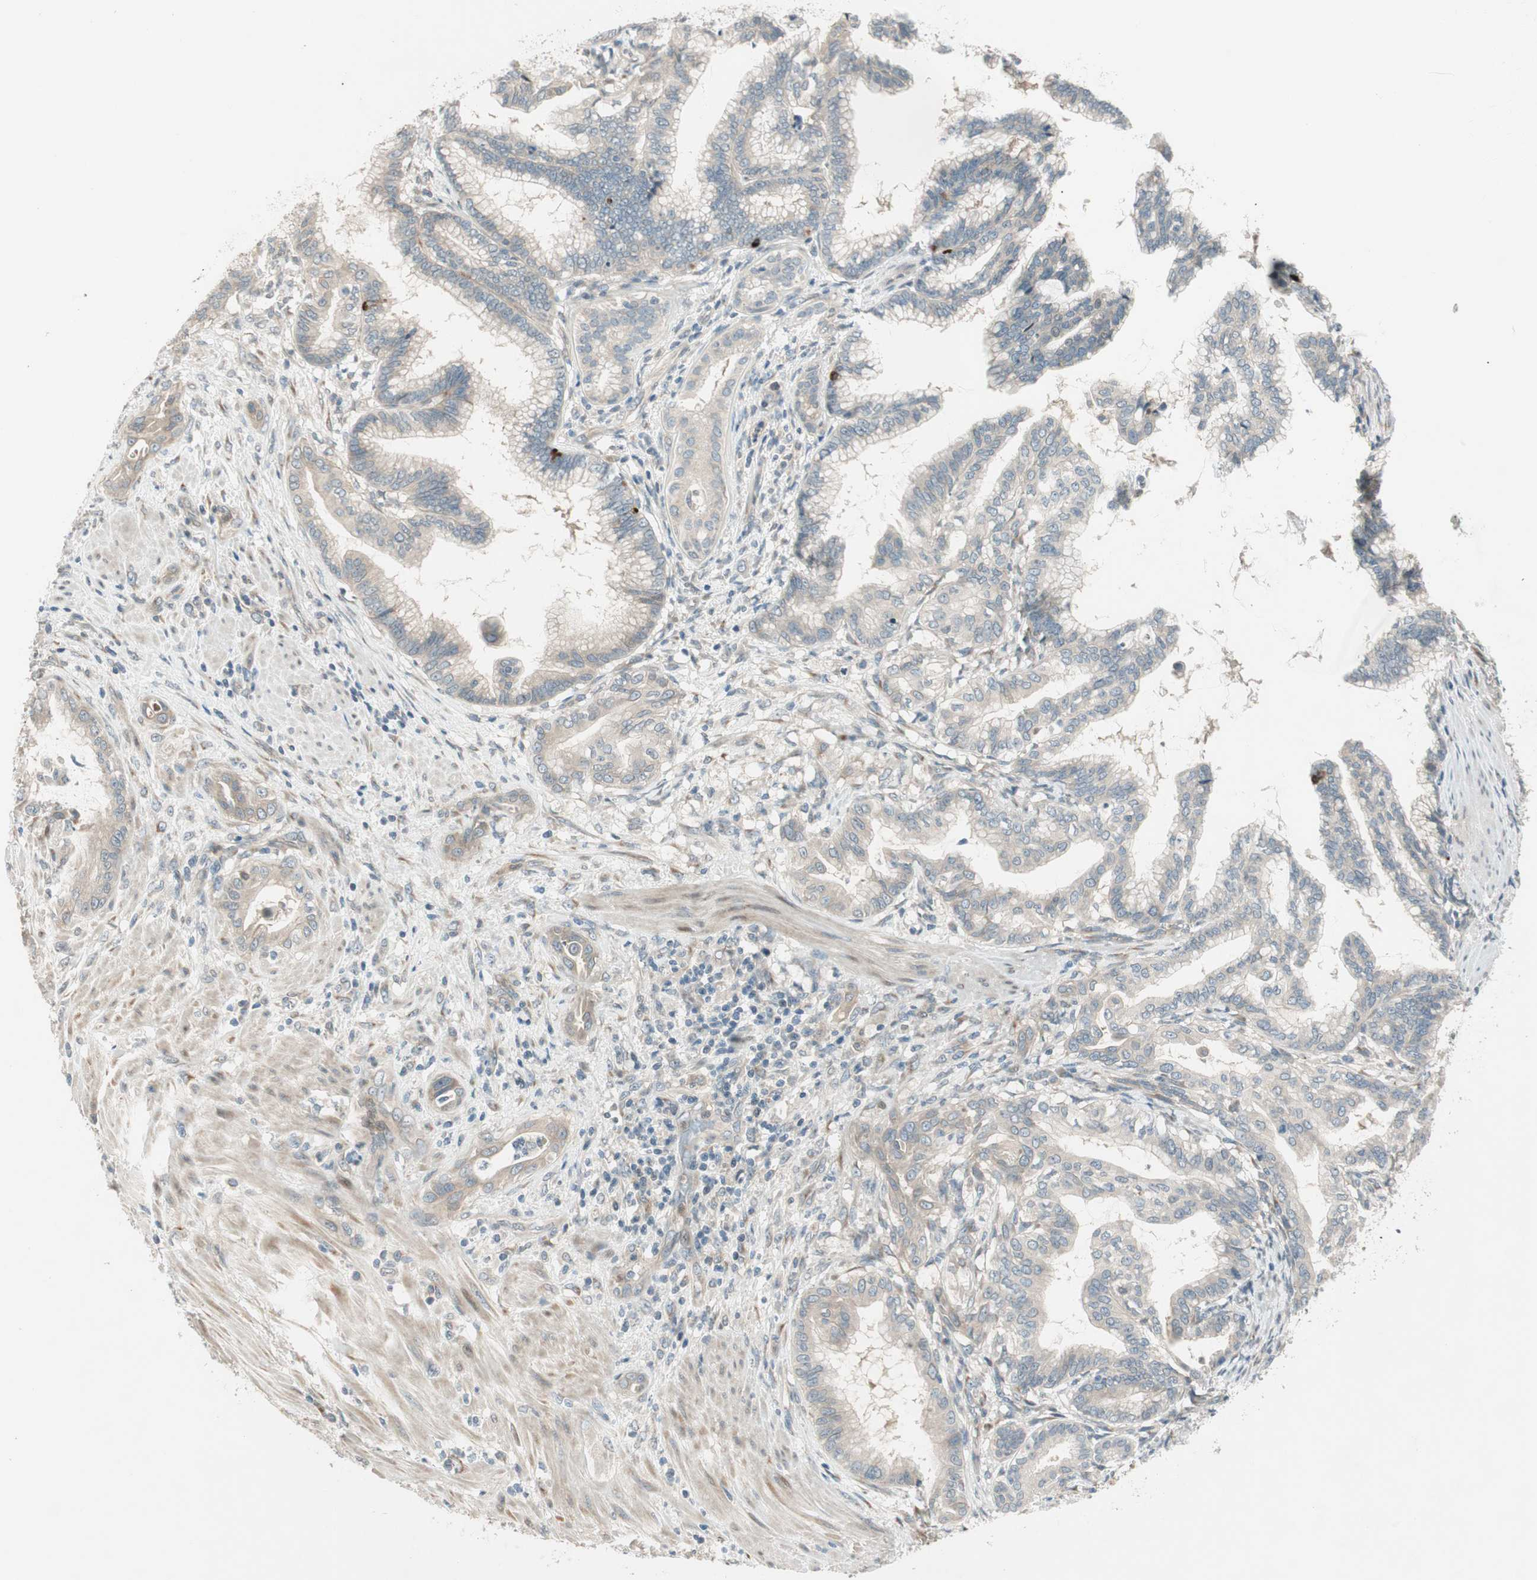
{"staining": {"intensity": "weak", "quantity": "25%-75%", "location": "cytoplasmic/membranous"}, "tissue": "pancreatic cancer", "cell_type": "Tumor cells", "image_type": "cancer", "snomed": [{"axis": "morphology", "description": "Adenocarcinoma, NOS"}, {"axis": "topography", "description": "Pancreas"}], "caption": "Immunohistochemical staining of pancreatic cancer displays weak cytoplasmic/membranous protein staining in about 25%-75% of tumor cells. Nuclei are stained in blue.", "gene": "CGRRF1", "patient": {"sex": "female", "age": 64}}